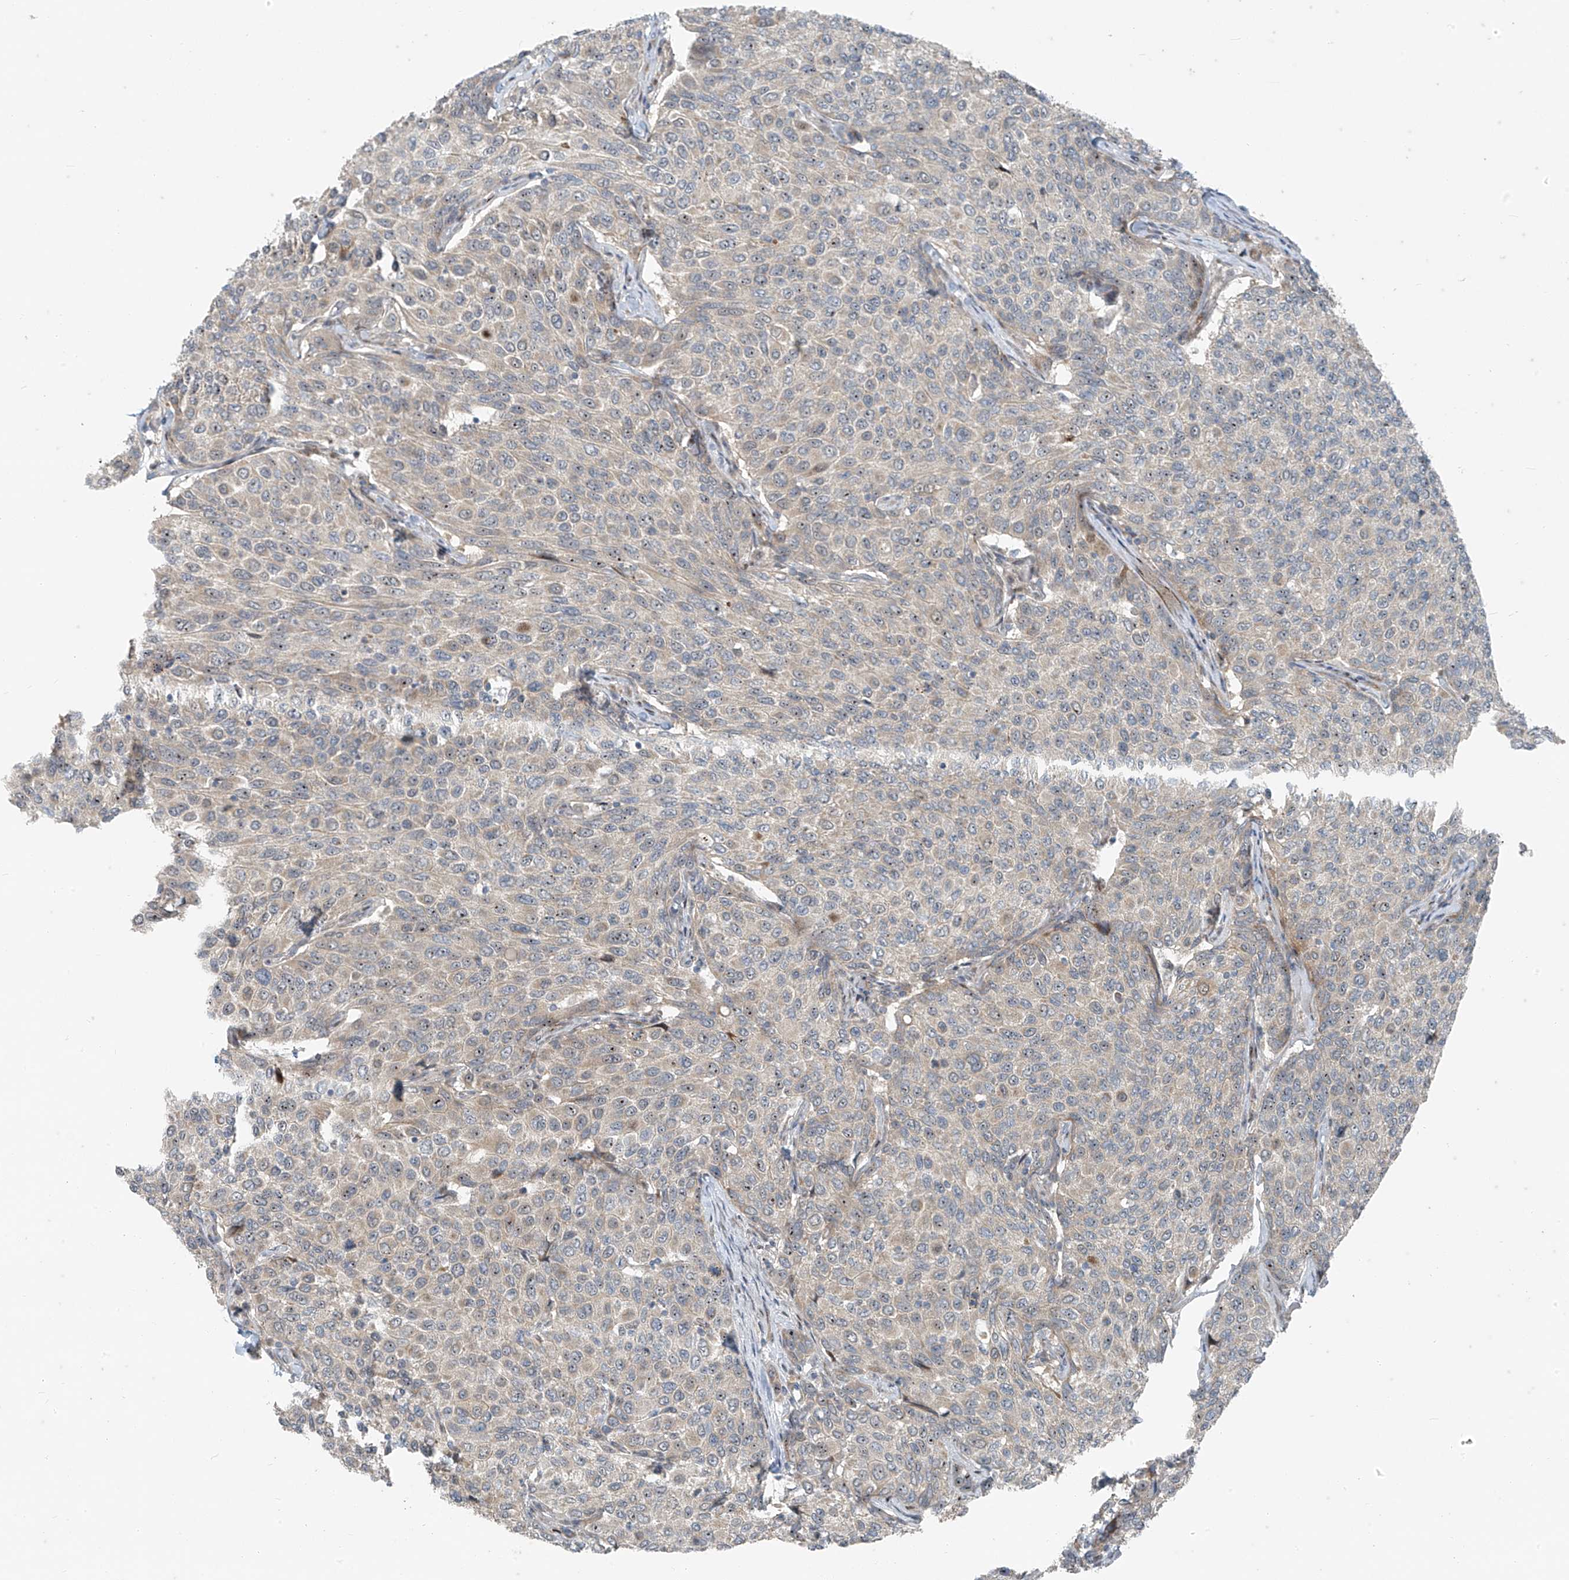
{"staining": {"intensity": "weak", "quantity": "<25%", "location": "nuclear"}, "tissue": "breast cancer", "cell_type": "Tumor cells", "image_type": "cancer", "snomed": [{"axis": "morphology", "description": "Duct carcinoma"}, {"axis": "topography", "description": "Breast"}], "caption": "An immunohistochemistry (IHC) histopathology image of breast cancer is shown. There is no staining in tumor cells of breast cancer.", "gene": "PPCS", "patient": {"sex": "female", "age": 55}}